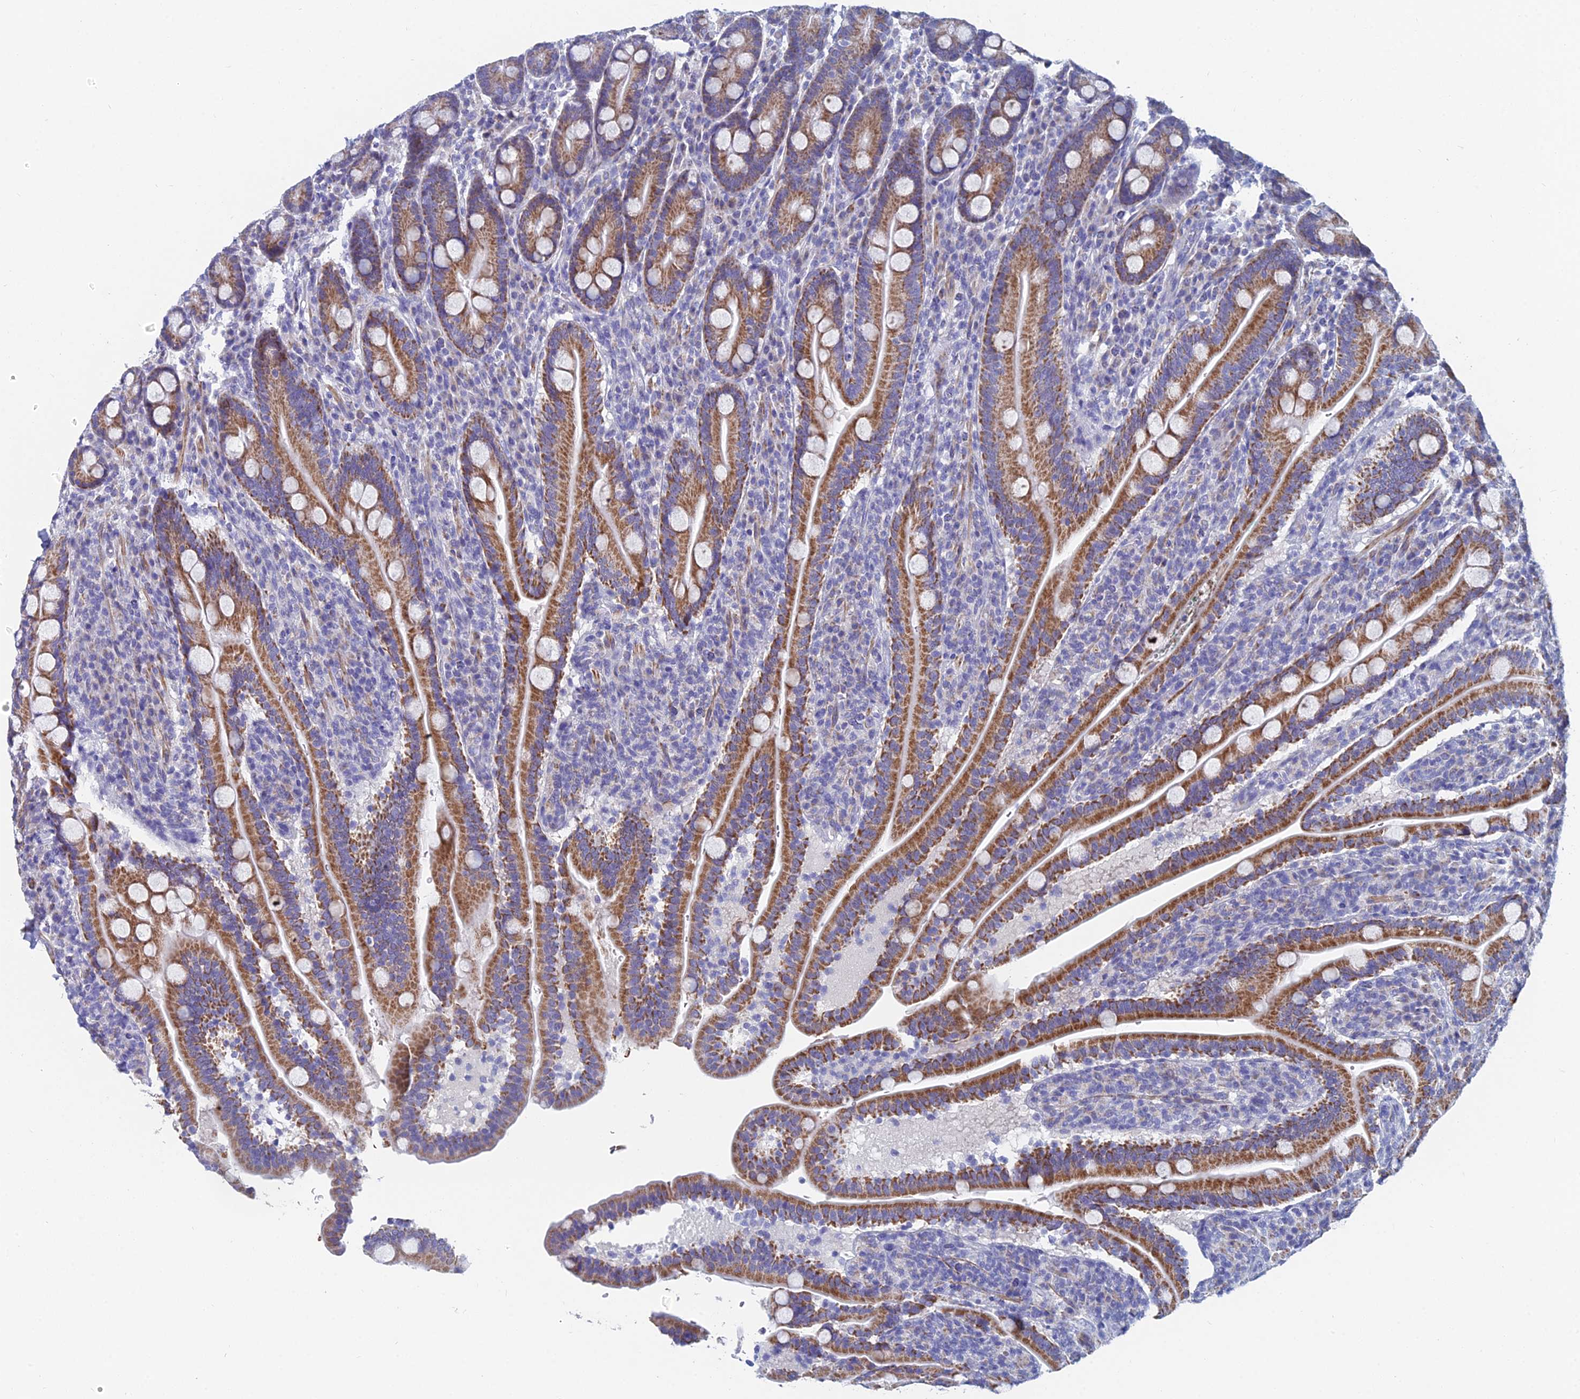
{"staining": {"intensity": "strong", "quantity": ">75%", "location": "cytoplasmic/membranous"}, "tissue": "duodenum", "cell_type": "Glandular cells", "image_type": "normal", "snomed": [{"axis": "morphology", "description": "Normal tissue, NOS"}, {"axis": "topography", "description": "Duodenum"}], "caption": "Immunohistochemistry histopathology image of unremarkable human duodenum stained for a protein (brown), which demonstrates high levels of strong cytoplasmic/membranous staining in approximately >75% of glandular cells.", "gene": "ACSM1", "patient": {"sex": "male", "age": 35}}